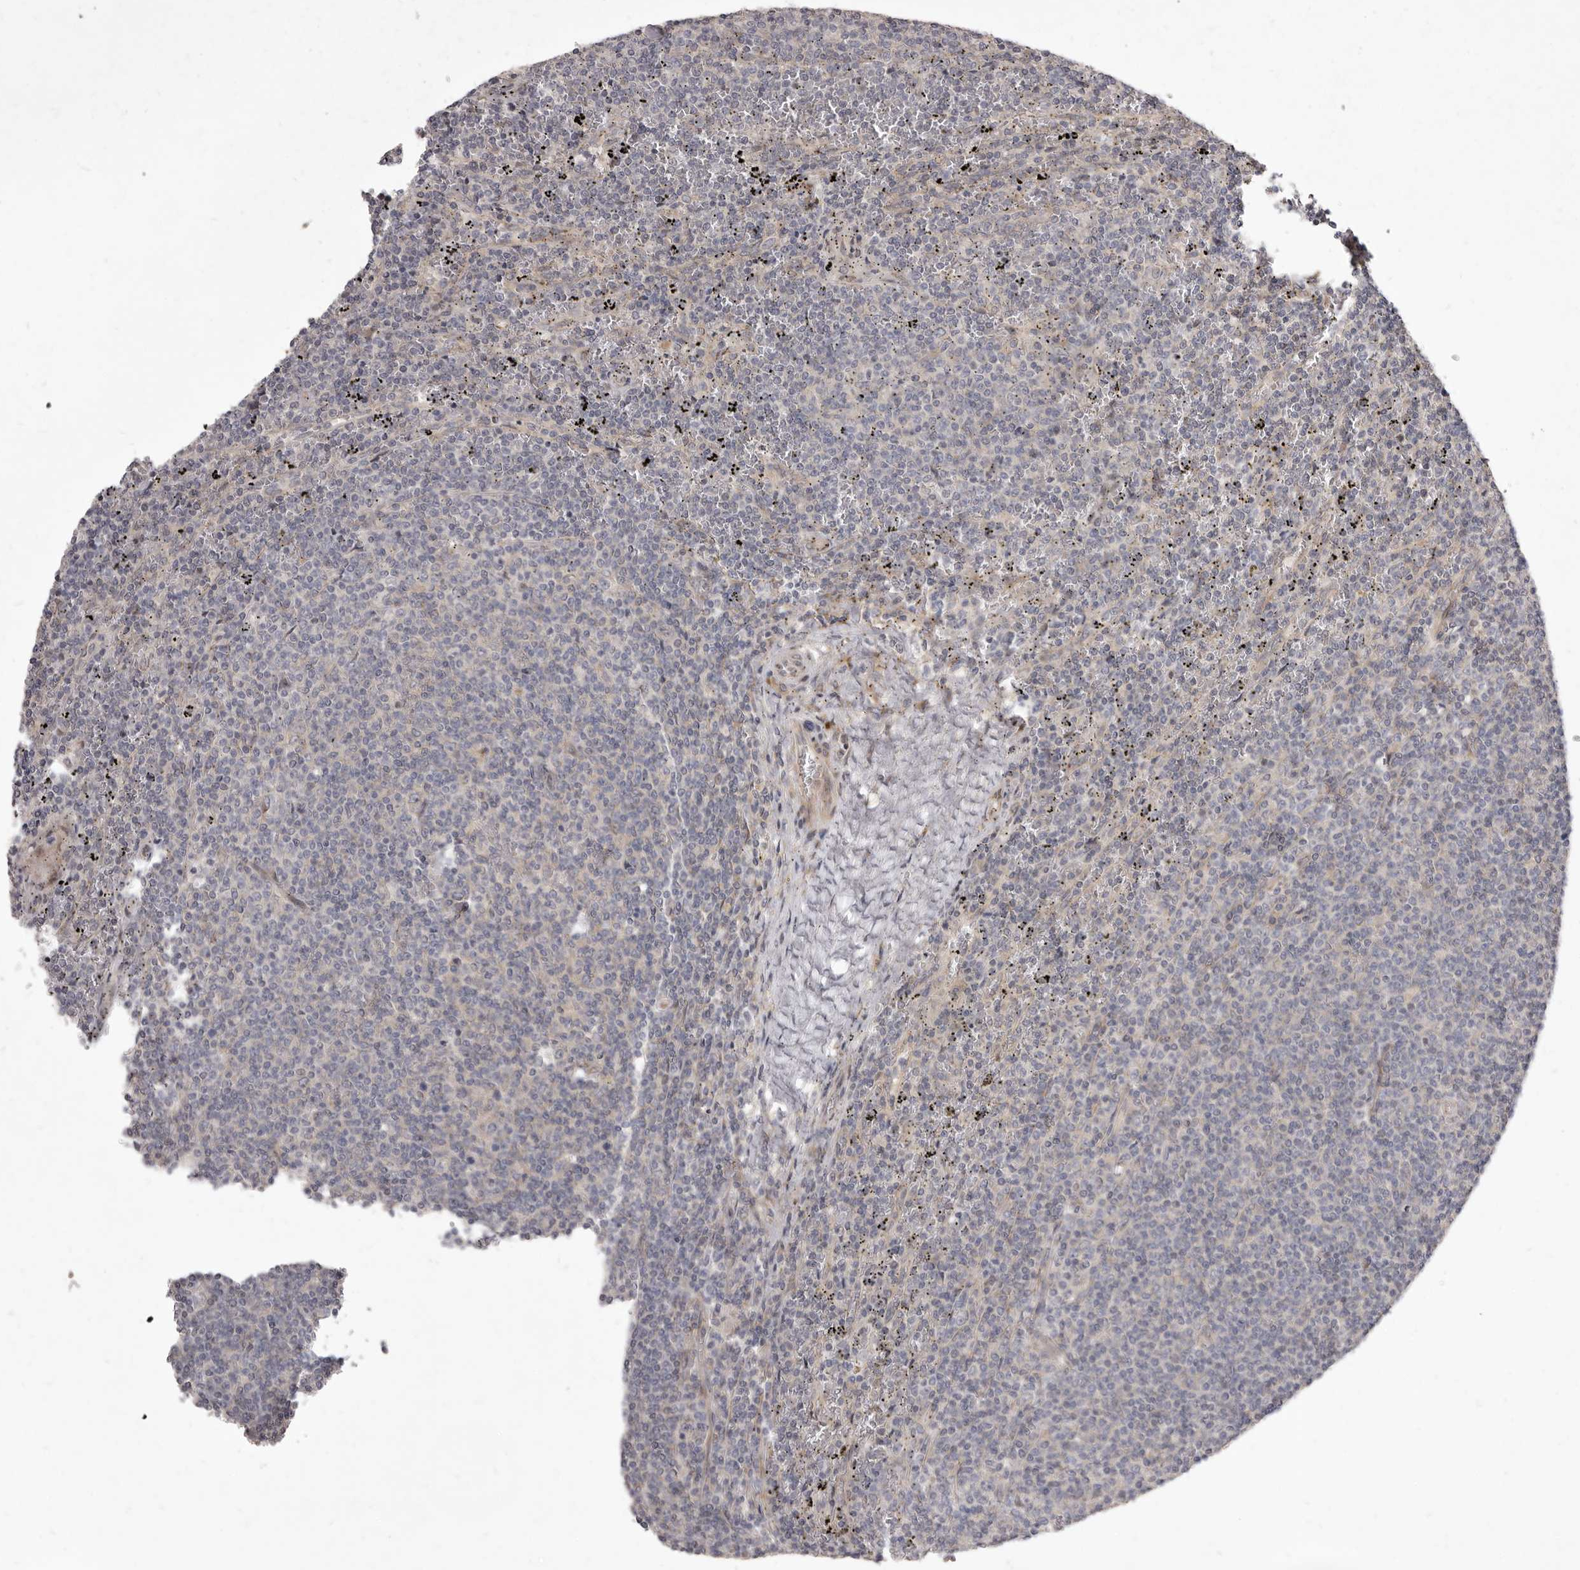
{"staining": {"intensity": "negative", "quantity": "none", "location": "none"}, "tissue": "lymphoma", "cell_type": "Tumor cells", "image_type": "cancer", "snomed": [{"axis": "morphology", "description": "Malignant lymphoma, non-Hodgkin's type, Low grade"}, {"axis": "topography", "description": "Spleen"}], "caption": "Tumor cells are negative for protein expression in human lymphoma.", "gene": "TBC1D8B", "patient": {"sex": "female", "age": 50}}